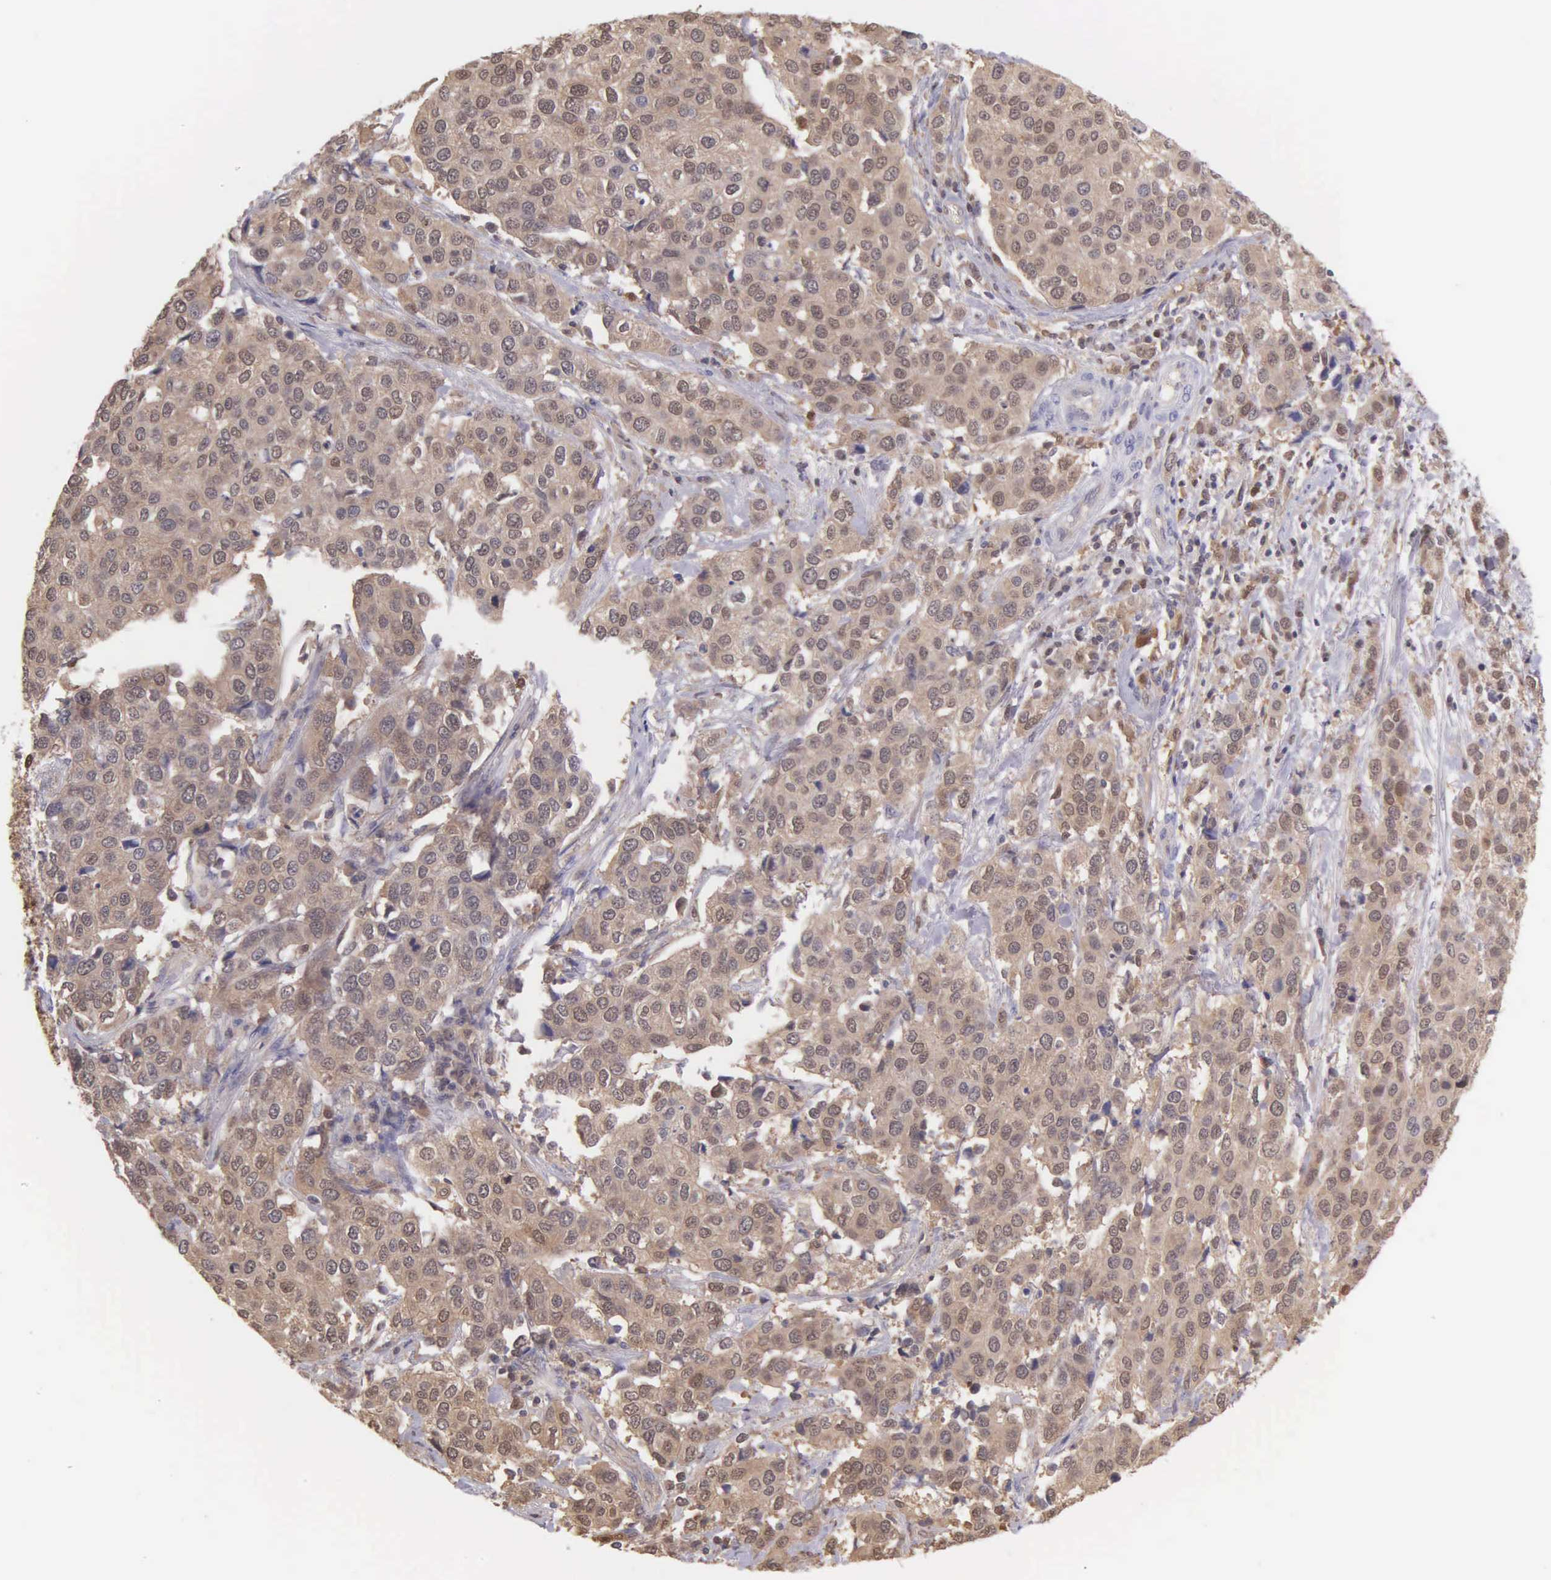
{"staining": {"intensity": "moderate", "quantity": ">75%", "location": "cytoplasmic/membranous"}, "tissue": "cervical cancer", "cell_type": "Tumor cells", "image_type": "cancer", "snomed": [{"axis": "morphology", "description": "Squamous cell carcinoma, NOS"}, {"axis": "topography", "description": "Cervix"}], "caption": "This is an image of immunohistochemistry (IHC) staining of cervical cancer, which shows moderate expression in the cytoplasmic/membranous of tumor cells.", "gene": "BID", "patient": {"sex": "female", "age": 54}}